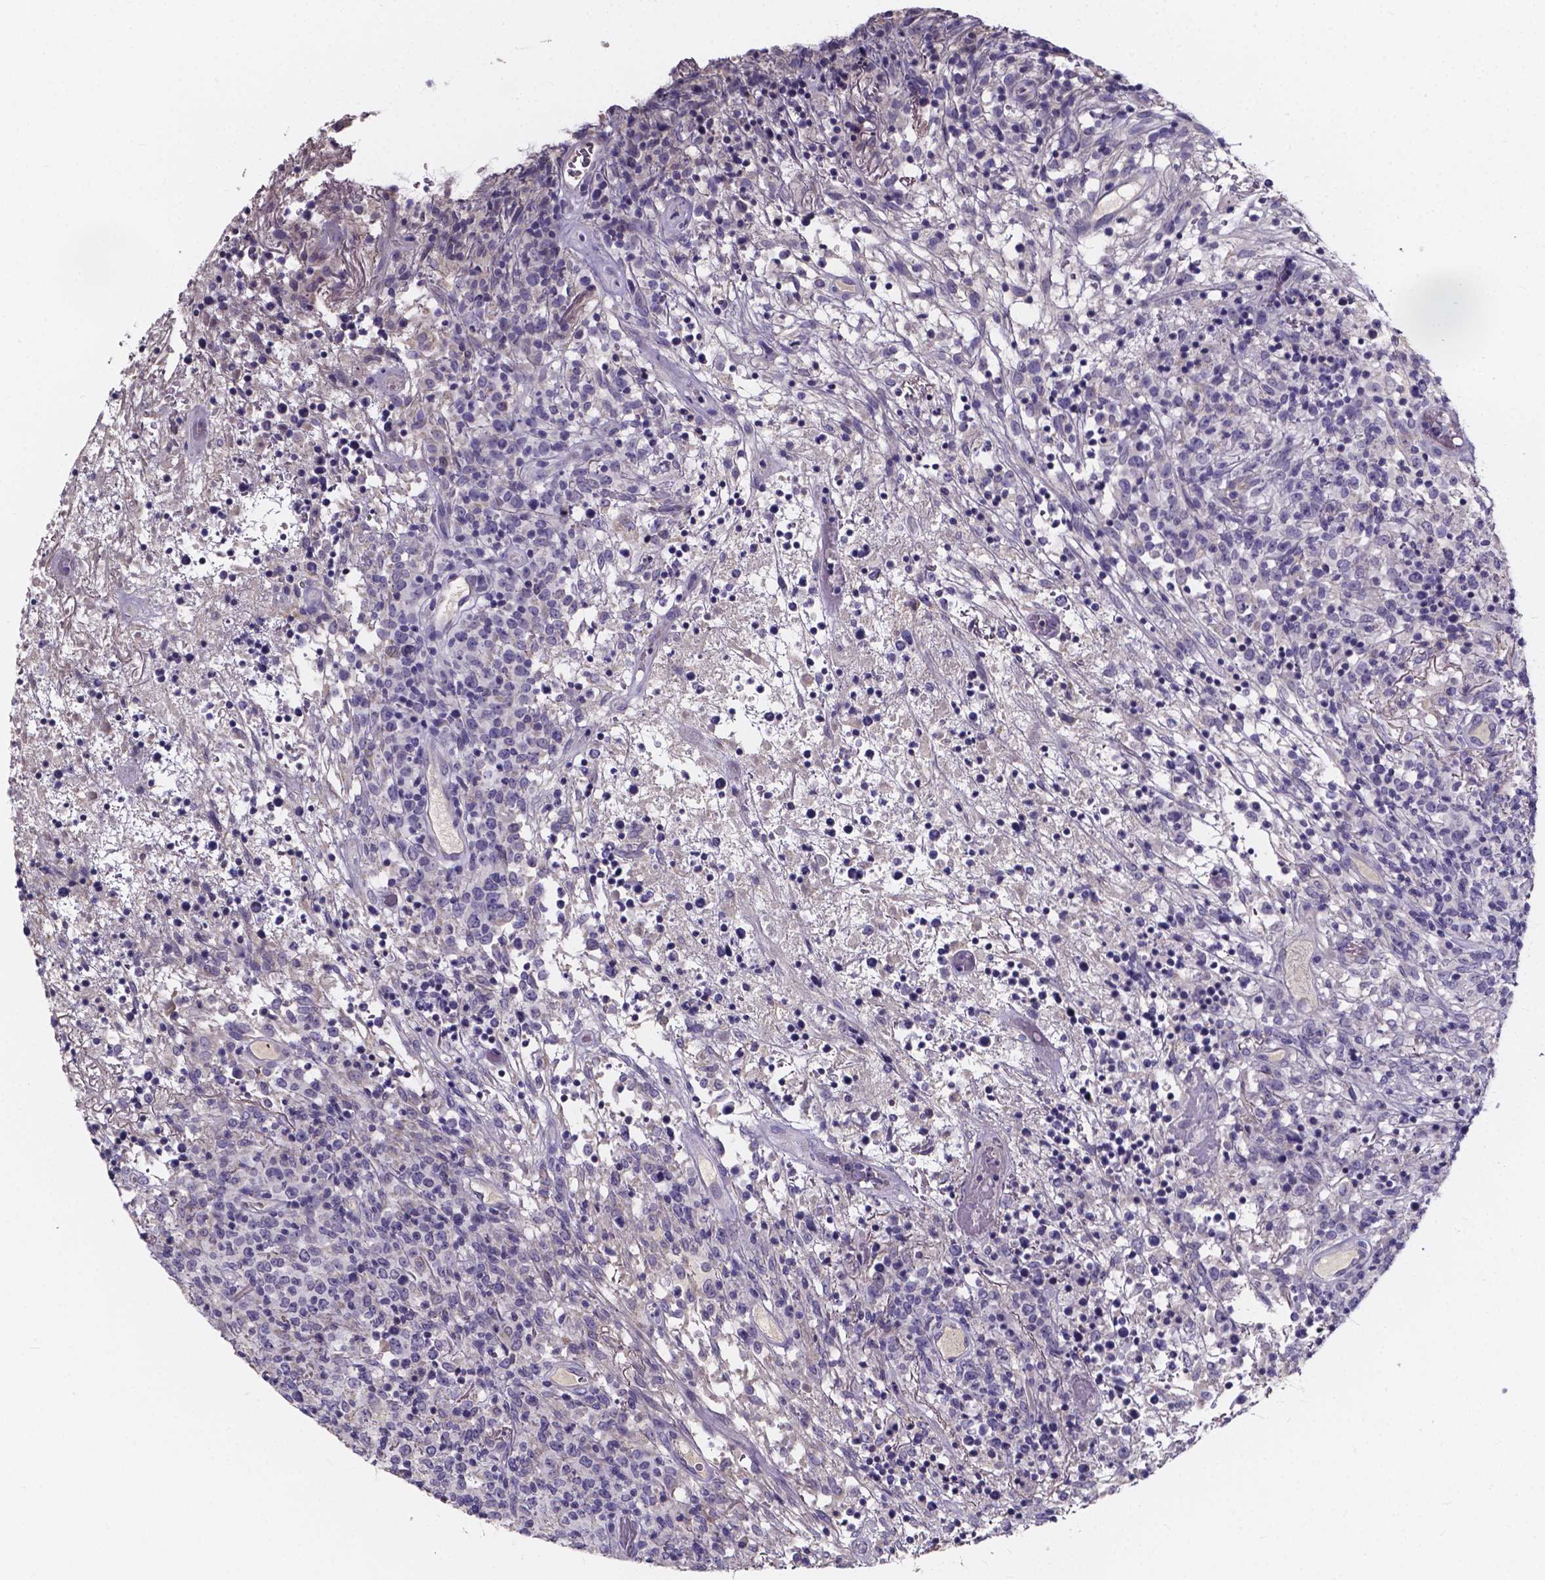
{"staining": {"intensity": "negative", "quantity": "none", "location": "none"}, "tissue": "lymphoma", "cell_type": "Tumor cells", "image_type": "cancer", "snomed": [{"axis": "morphology", "description": "Malignant lymphoma, non-Hodgkin's type, High grade"}, {"axis": "topography", "description": "Lung"}], "caption": "Immunohistochemistry (IHC) image of lymphoma stained for a protein (brown), which reveals no expression in tumor cells.", "gene": "SPOCD1", "patient": {"sex": "male", "age": 79}}